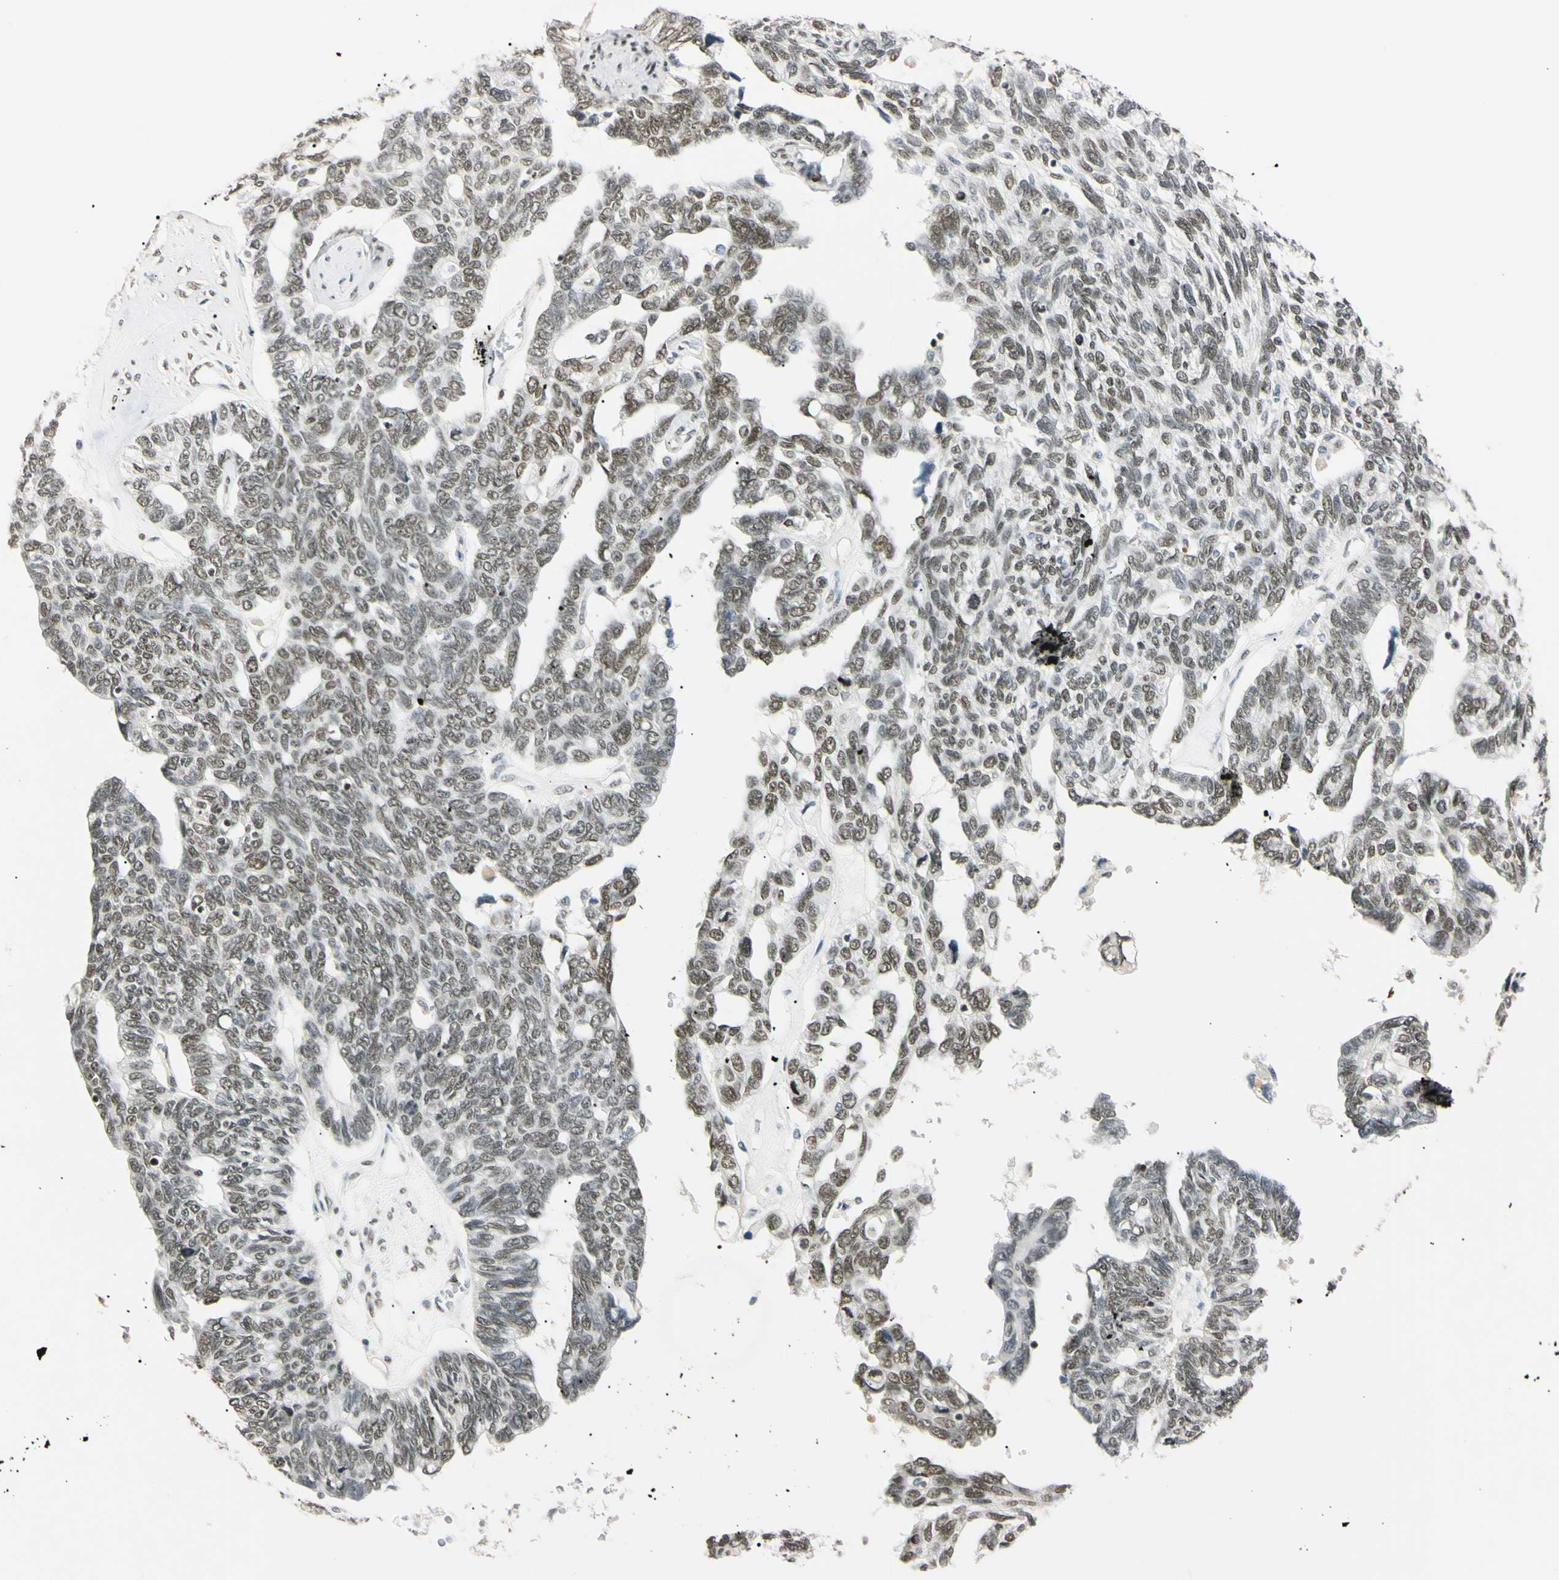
{"staining": {"intensity": "moderate", "quantity": "25%-75%", "location": "nuclear"}, "tissue": "ovarian cancer", "cell_type": "Tumor cells", "image_type": "cancer", "snomed": [{"axis": "morphology", "description": "Cystadenocarcinoma, serous, NOS"}, {"axis": "topography", "description": "Ovary"}], "caption": "Human serous cystadenocarcinoma (ovarian) stained with a protein marker reveals moderate staining in tumor cells.", "gene": "SMARCA5", "patient": {"sex": "female", "age": 79}}